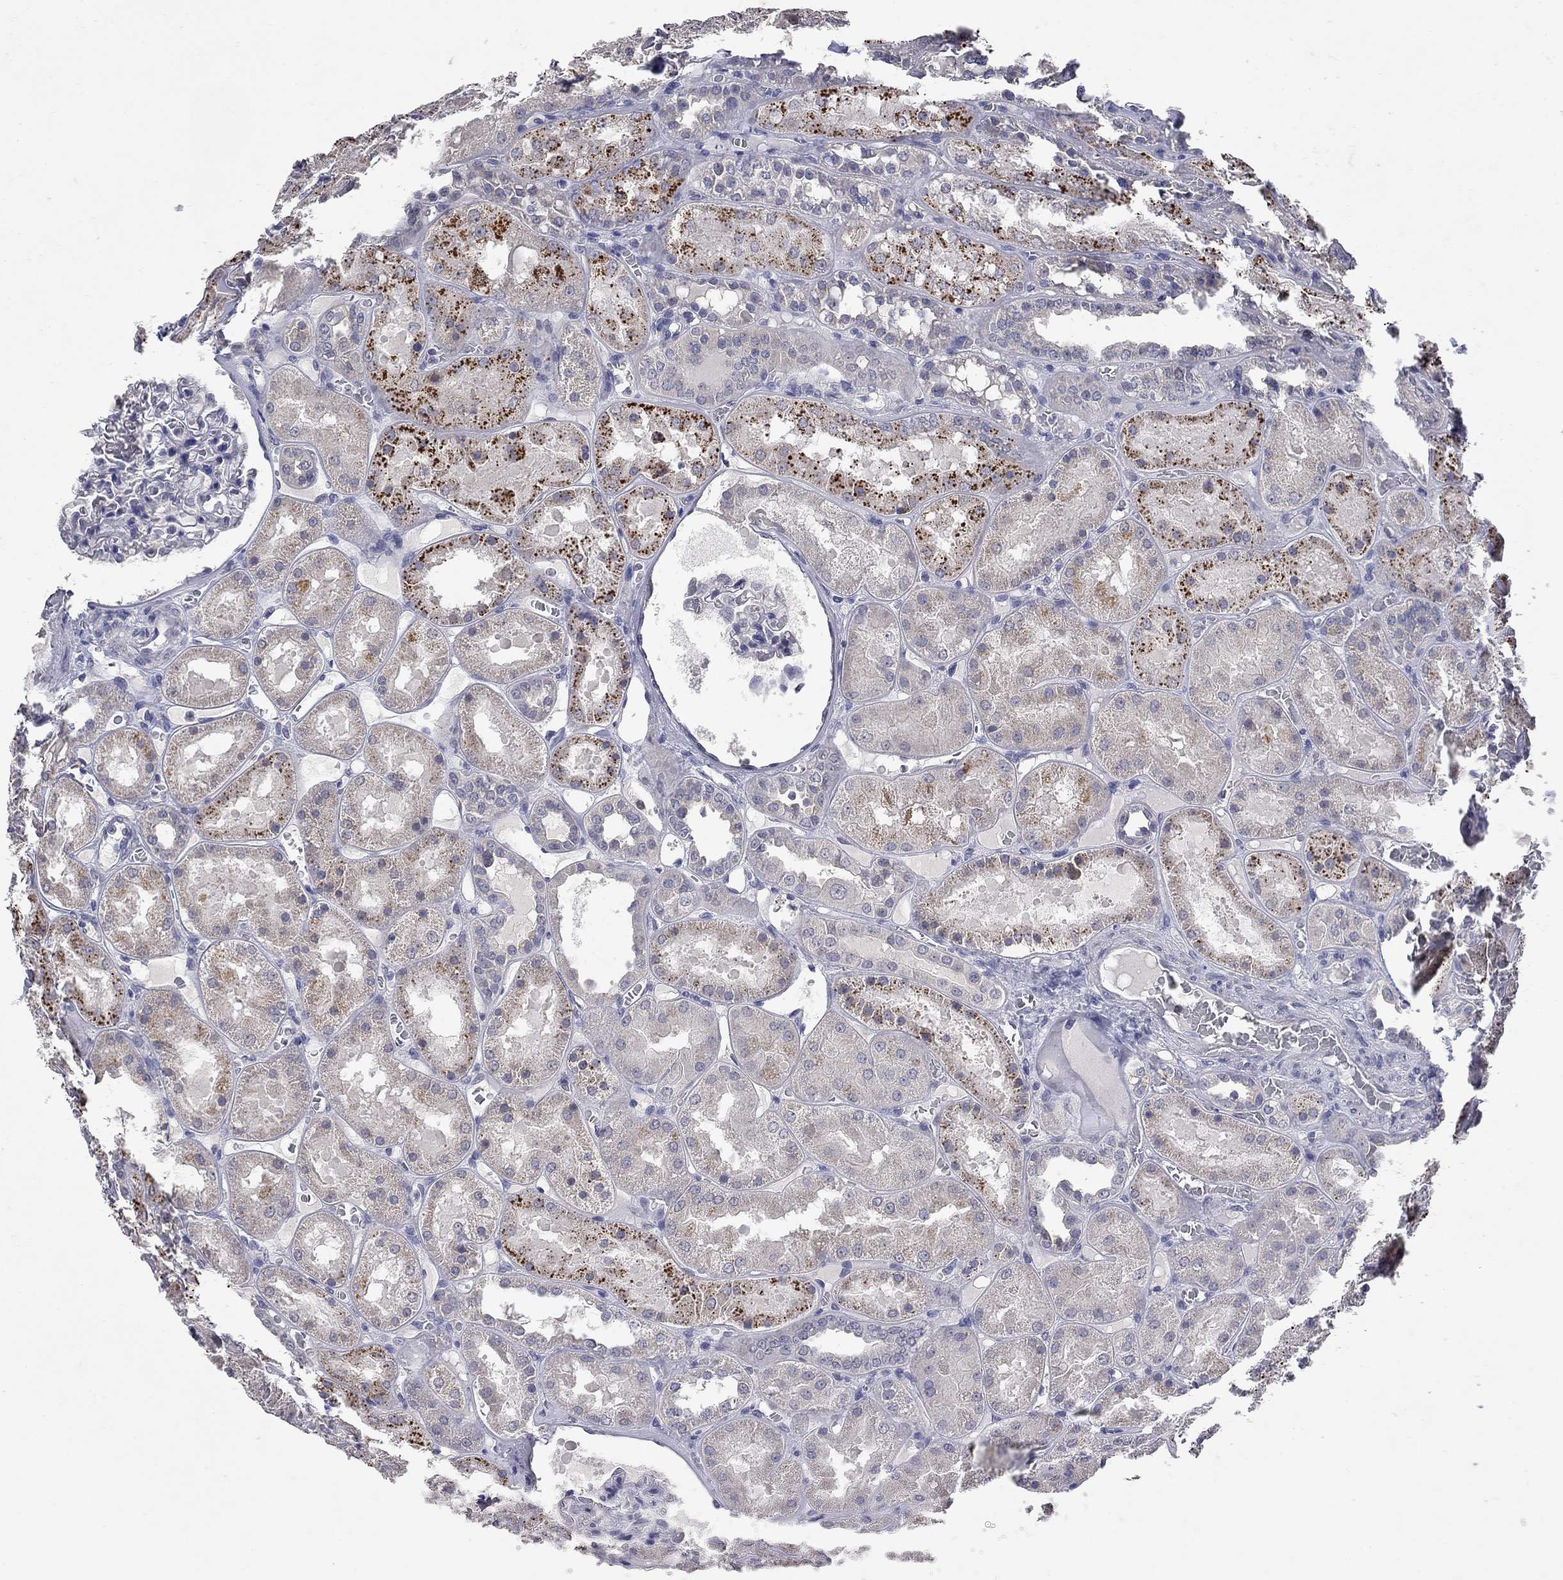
{"staining": {"intensity": "negative", "quantity": "none", "location": "none"}, "tissue": "kidney", "cell_type": "Cells in glomeruli", "image_type": "normal", "snomed": [{"axis": "morphology", "description": "Normal tissue, NOS"}, {"axis": "topography", "description": "Kidney"}], "caption": "Immunohistochemistry micrograph of unremarkable human kidney stained for a protein (brown), which exhibits no staining in cells in glomeruli.", "gene": "NOS2", "patient": {"sex": "male", "age": 73}}